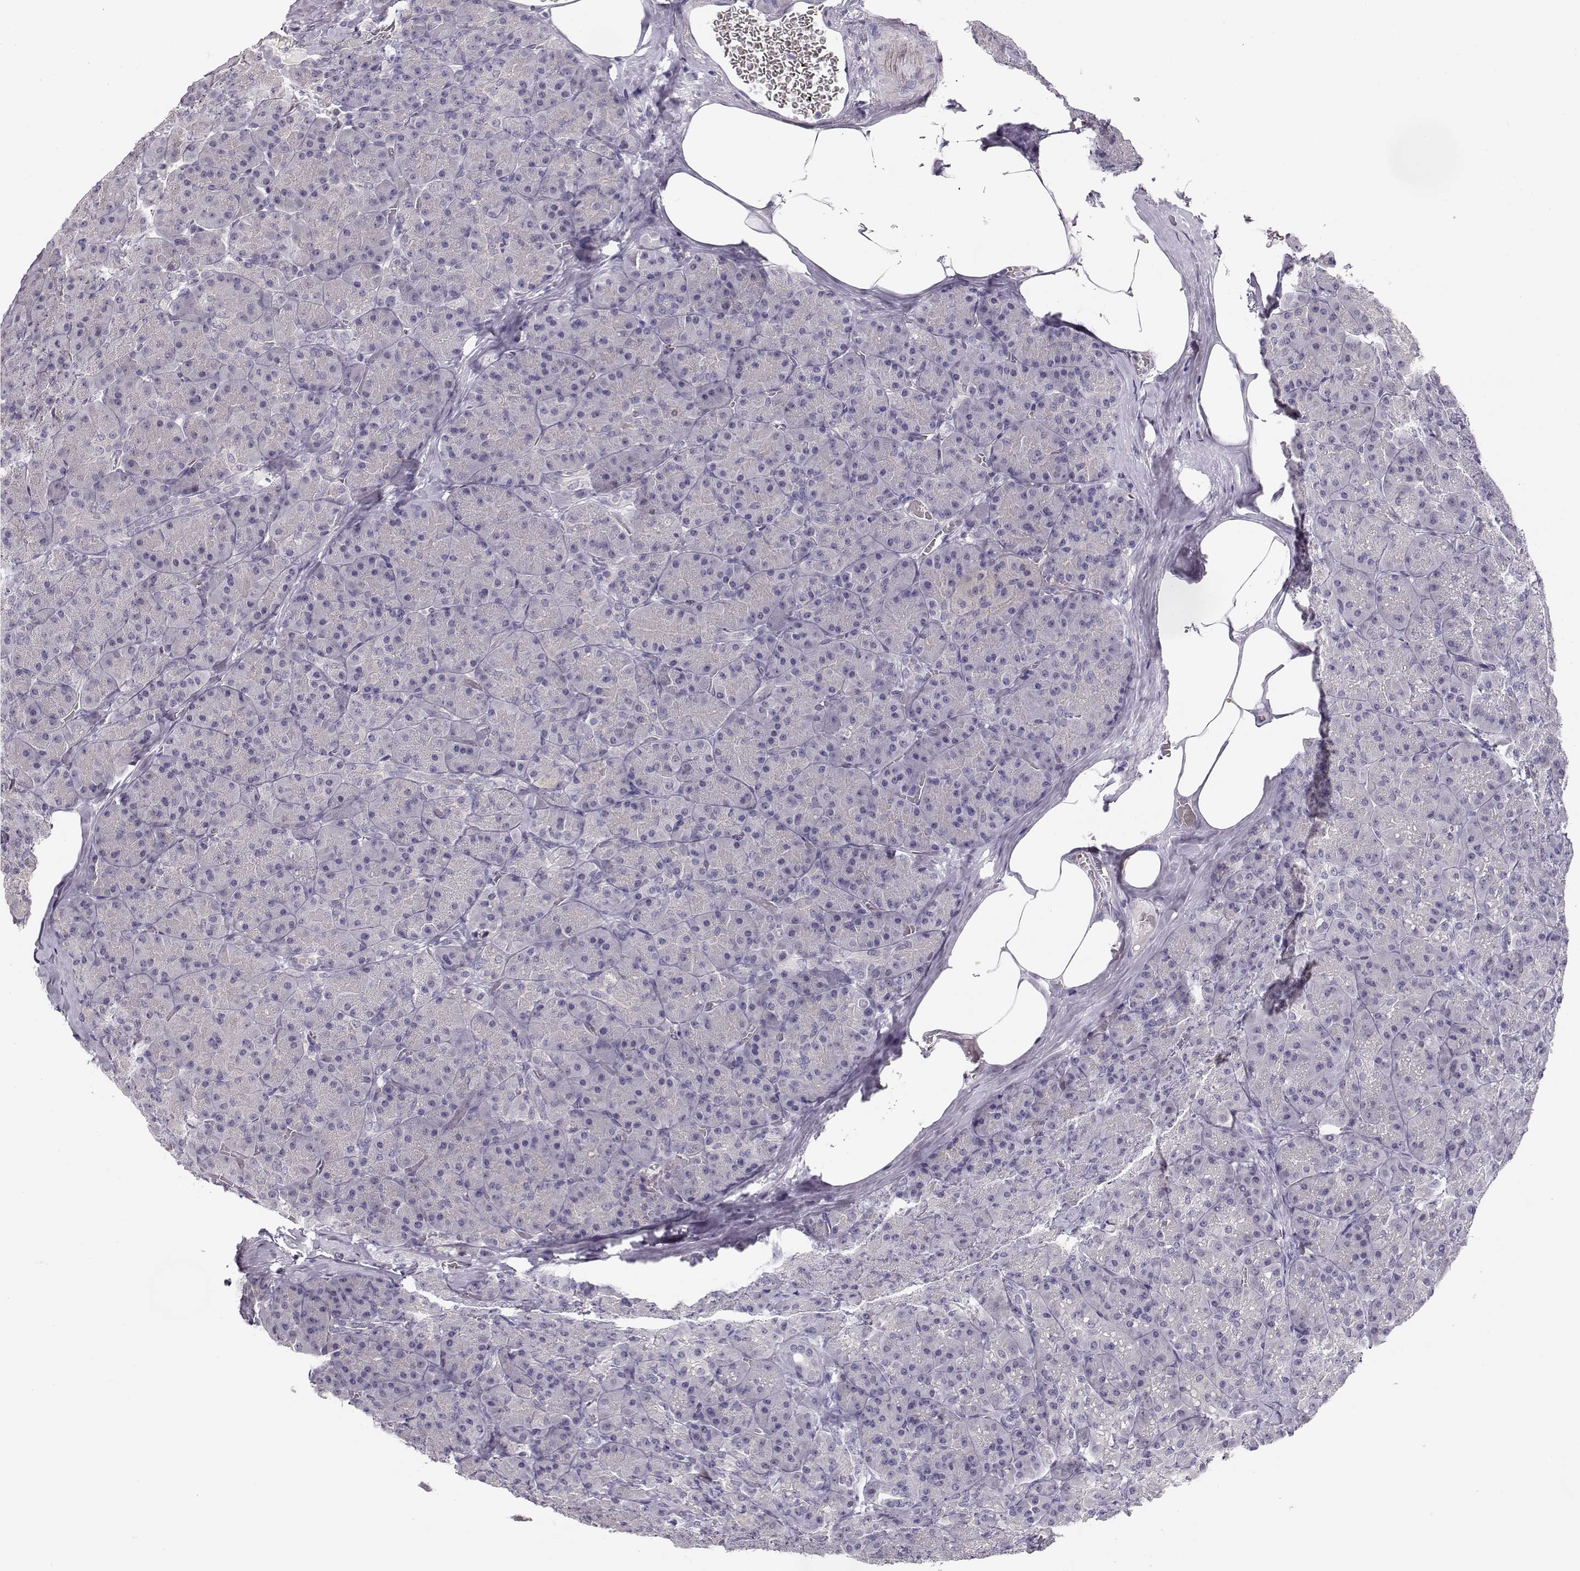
{"staining": {"intensity": "negative", "quantity": "none", "location": "none"}, "tissue": "pancreas", "cell_type": "Exocrine glandular cells", "image_type": "normal", "snomed": [{"axis": "morphology", "description": "Normal tissue, NOS"}, {"axis": "topography", "description": "Pancreas"}], "caption": "This is a photomicrograph of immunohistochemistry (IHC) staining of benign pancreas, which shows no staining in exocrine glandular cells. (Immunohistochemistry (ihc), brightfield microscopy, high magnification).", "gene": "TTC26", "patient": {"sex": "male", "age": 57}}